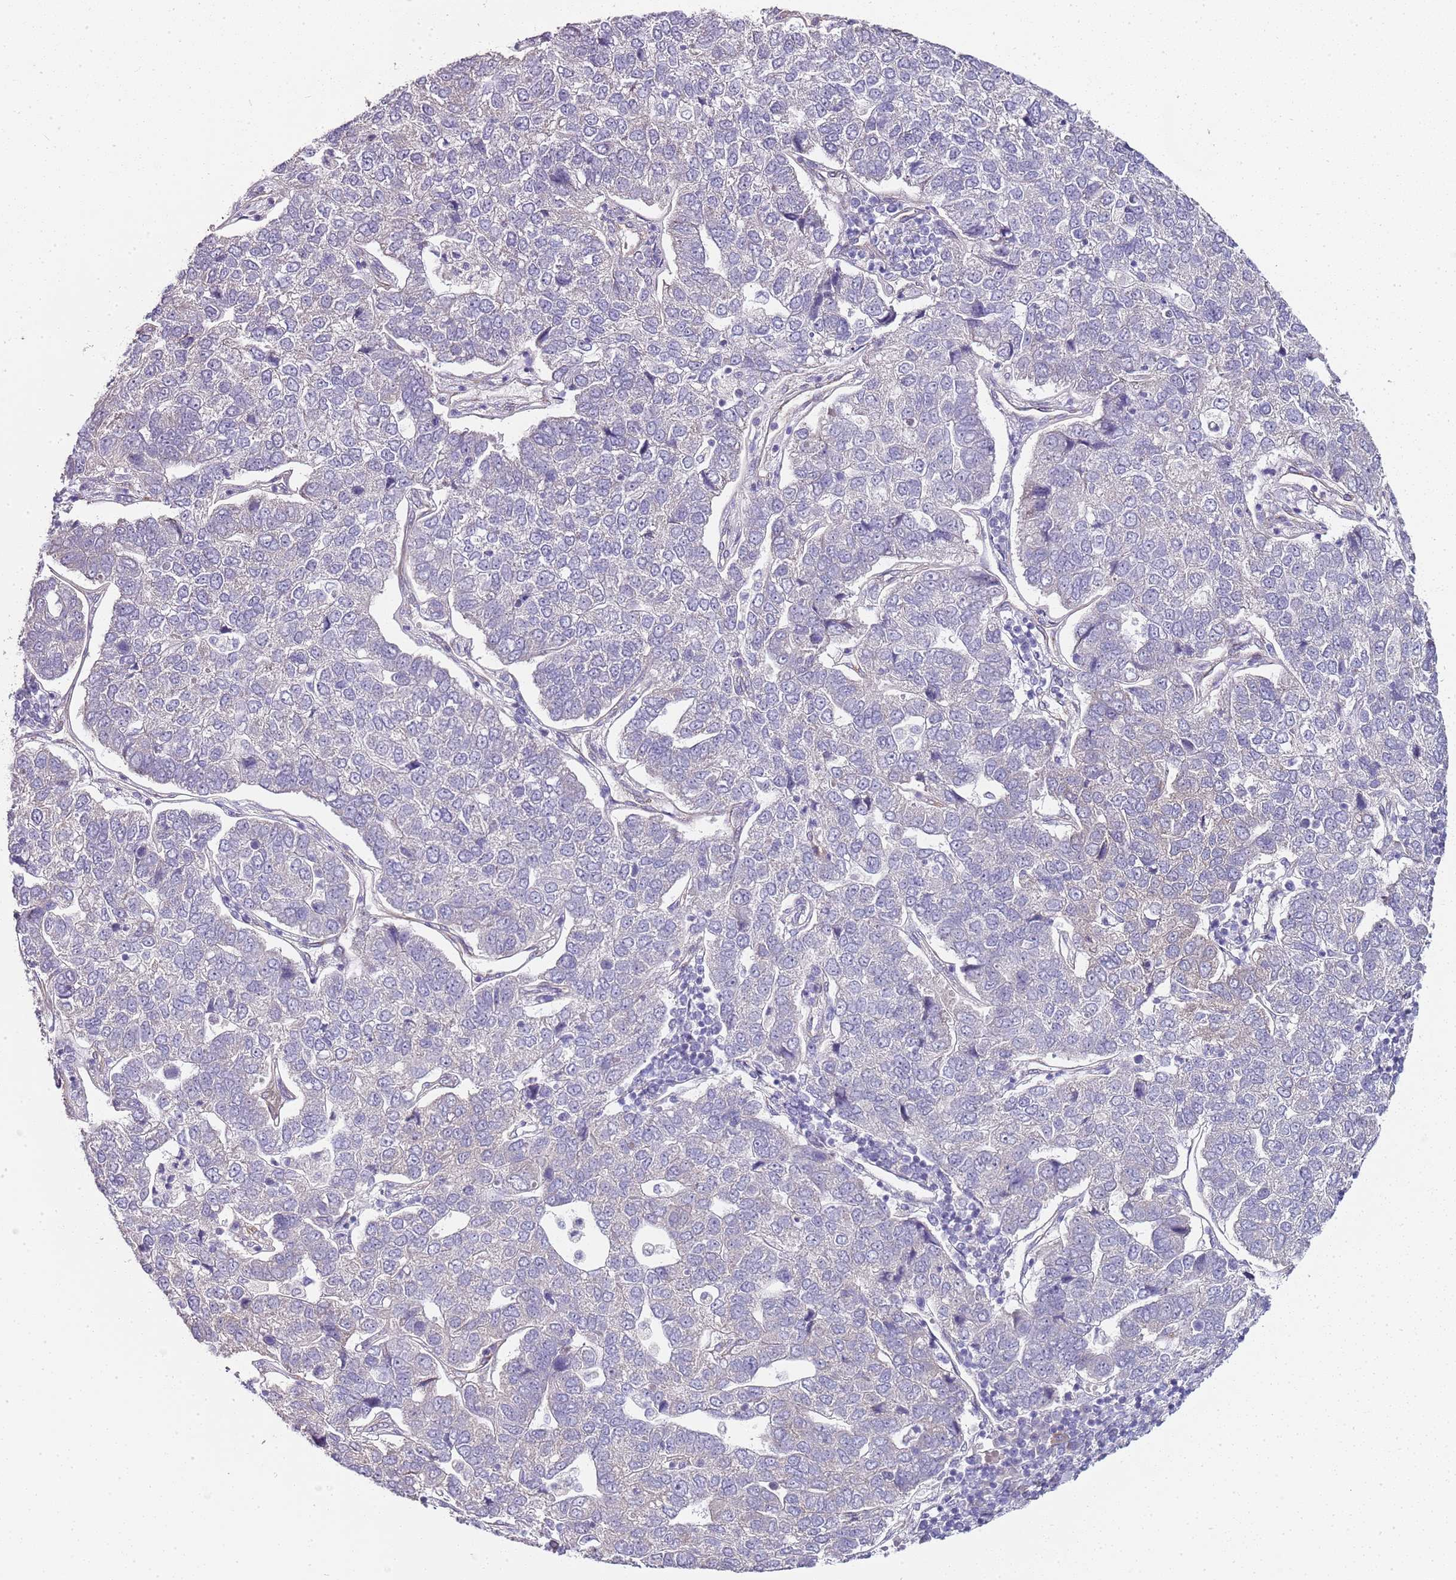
{"staining": {"intensity": "negative", "quantity": "none", "location": "none"}, "tissue": "pancreatic cancer", "cell_type": "Tumor cells", "image_type": "cancer", "snomed": [{"axis": "morphology", "description": "Adenocarcinoma, NOS"}, {"axis": "topography", "description": "Pancreas"}], "caption": "Photomicrograph shows no significant protein positivity in tumor cells of pancreatic cancer (adenocarcinoma).", "gene": "TBC1D9", "patient": {"sex": "female", "age": 61}}